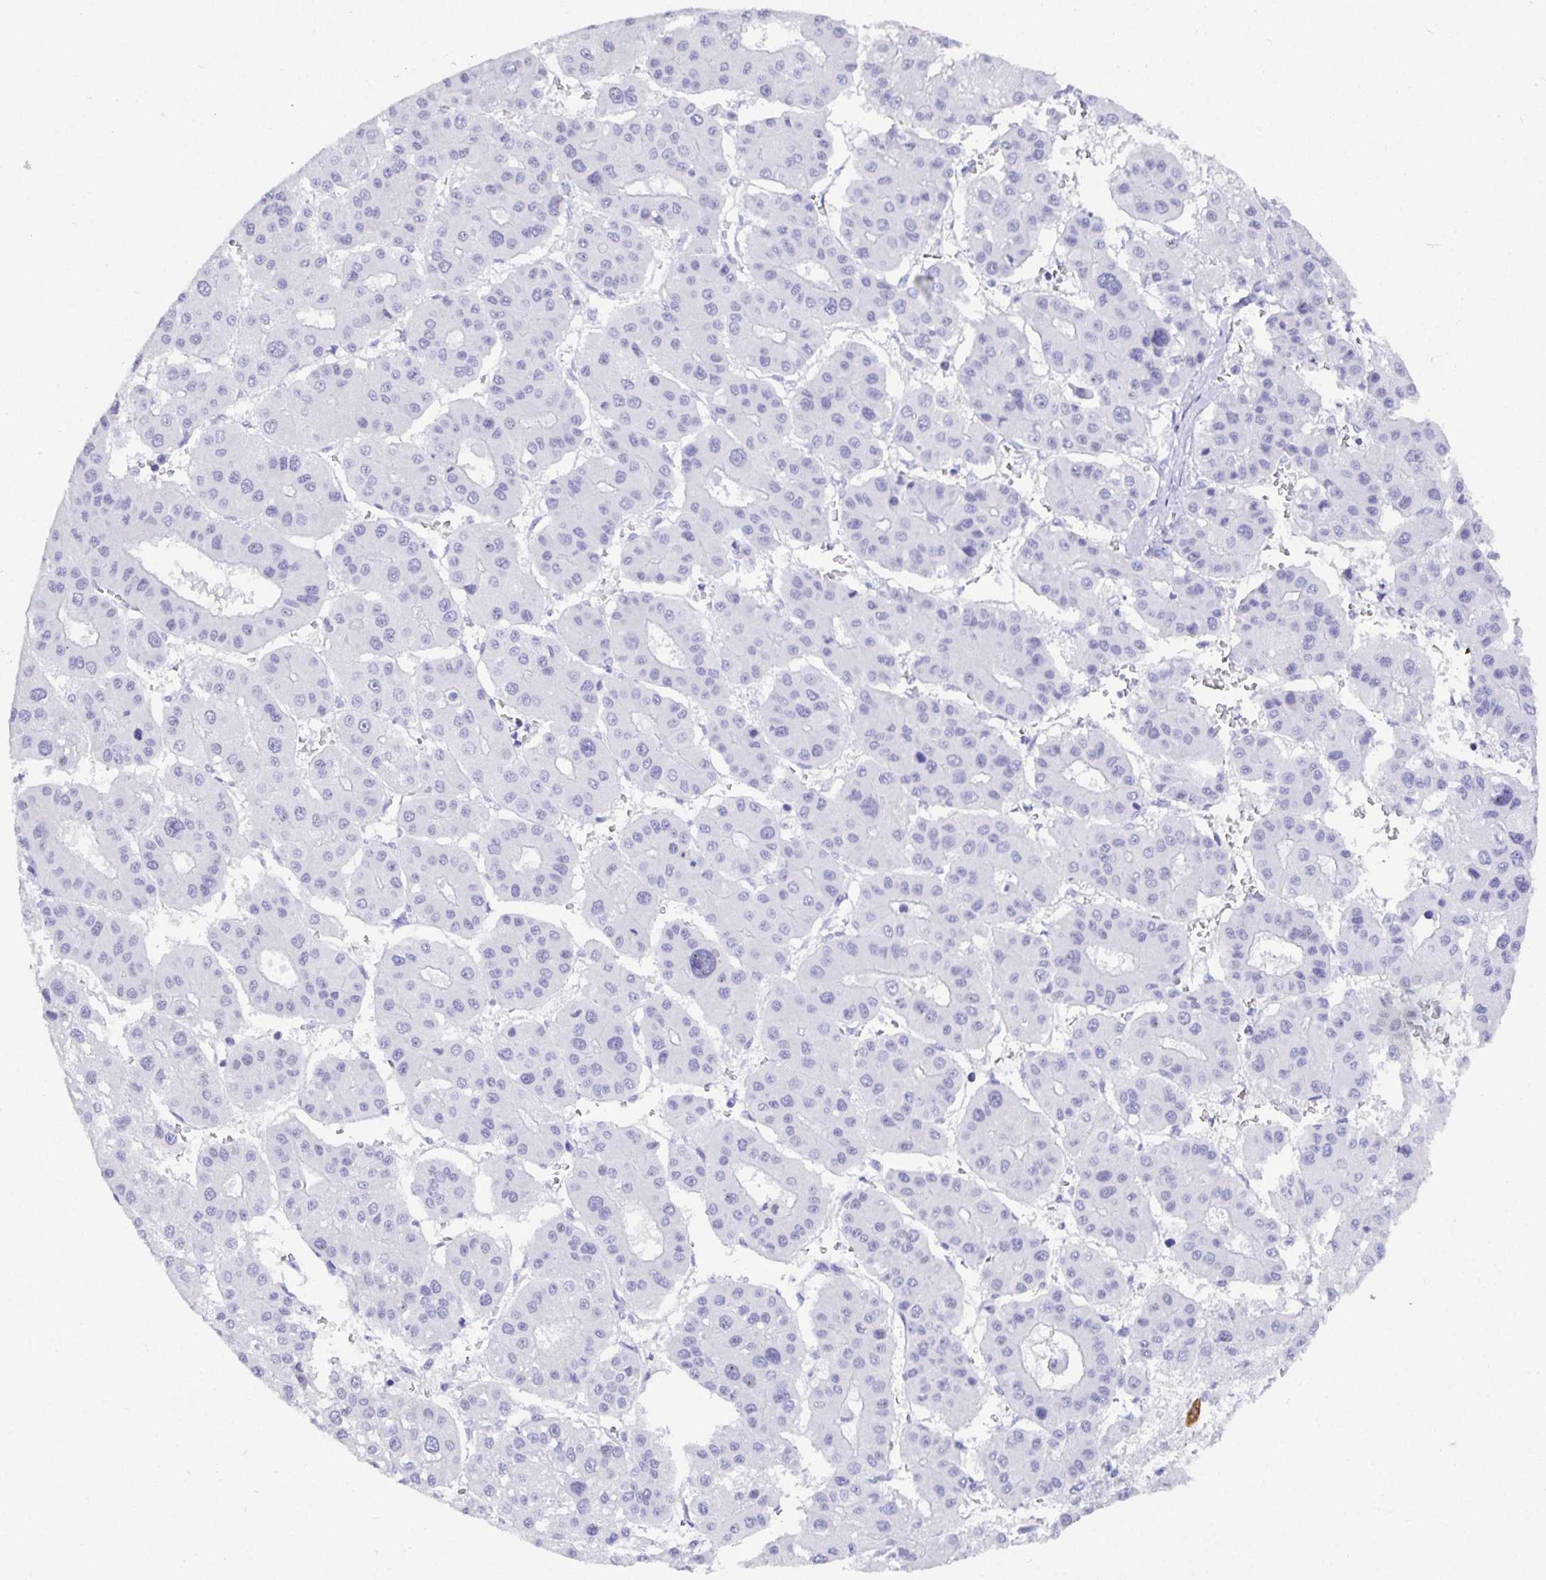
{"staining": {"intensity": "negative", "quantity": "none", "location": "none"}, "tissue": "liver cancer", "cell_type": "Tumor cells", "image_type": "cancer", "snomed": [{"axis": "morphology", "description": "Carcinoma, Hepatocellular, NOS"}, {"axis": "topography", "description": "Liver"}], "caption": "Histopathology image shows no significant protein expression in tumor cells of liver cancer.", "gene": "TMEM241", "patient": {"sex": "male", "age": 73}}